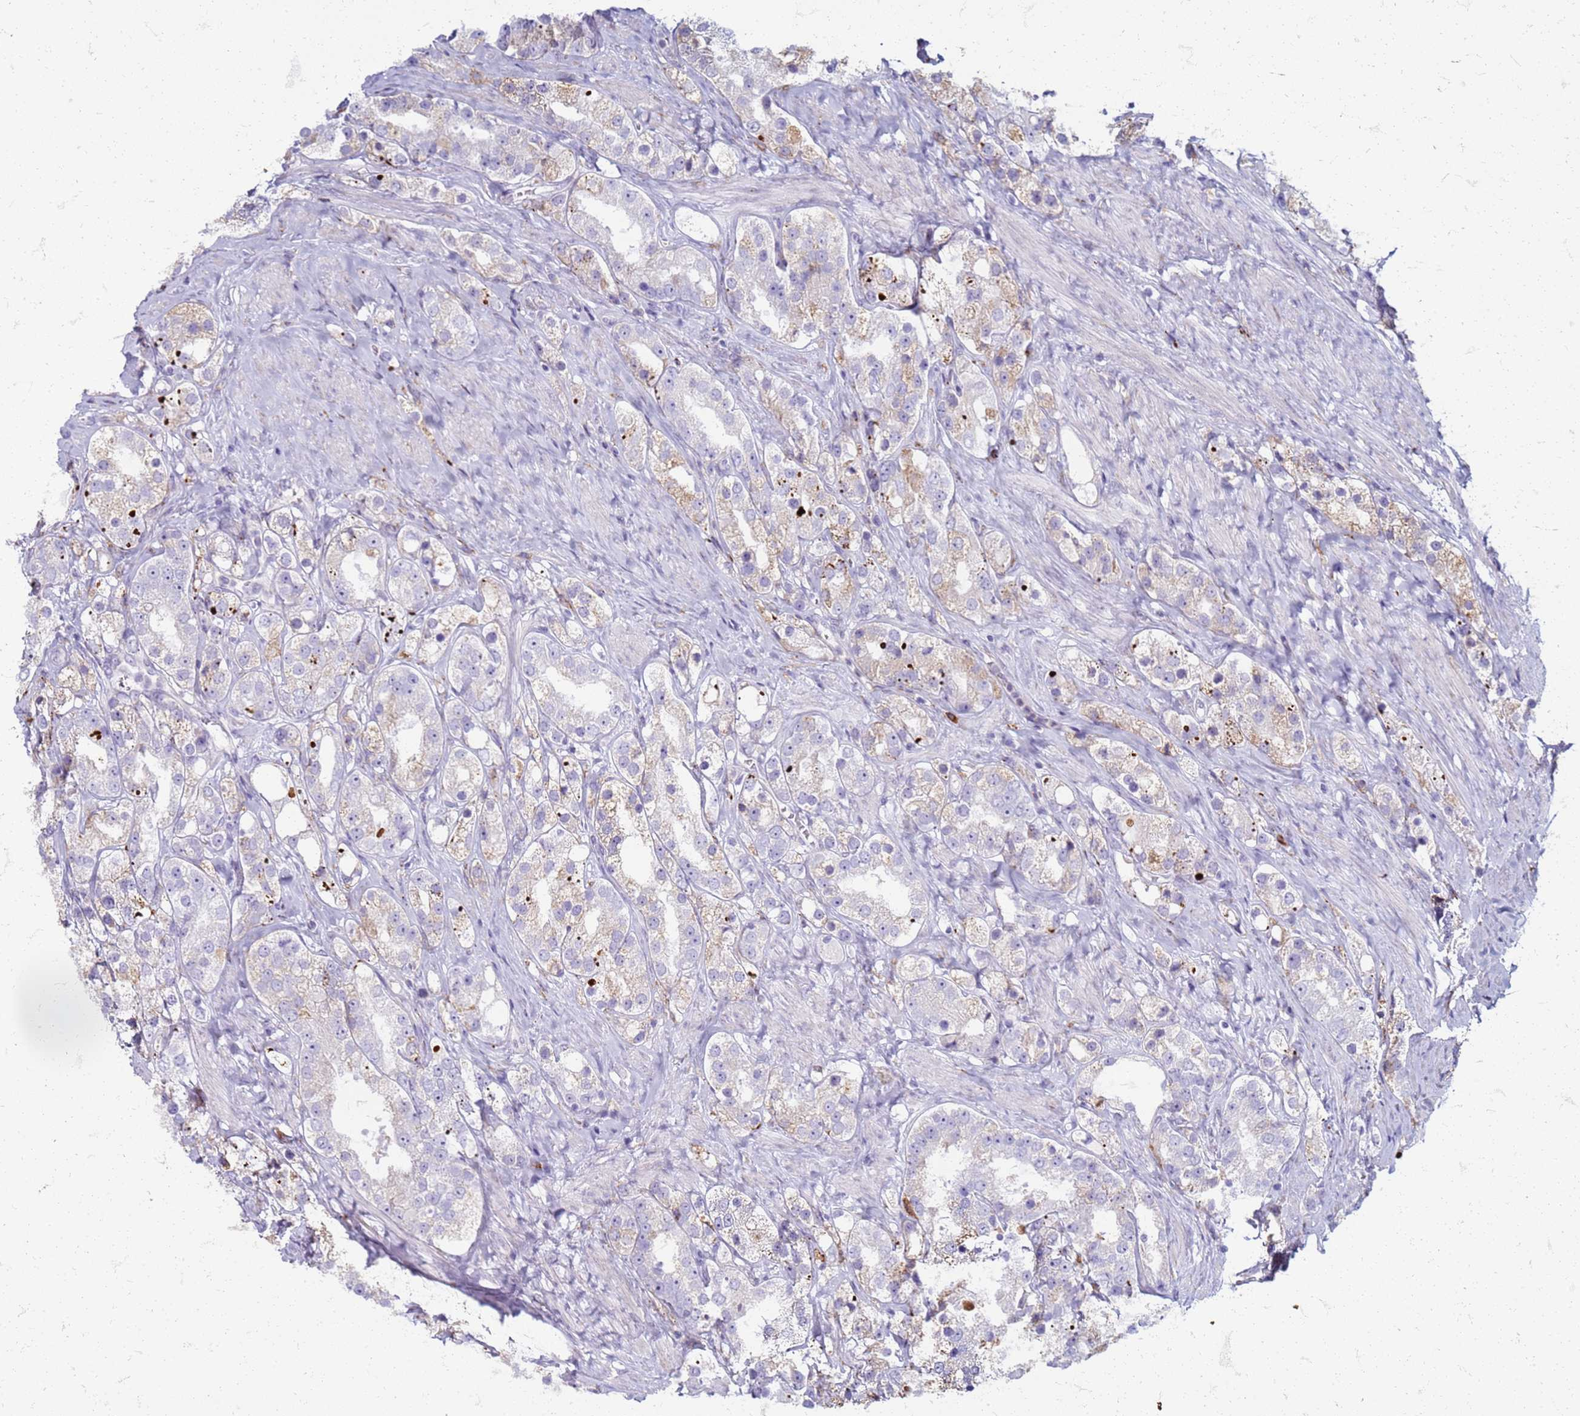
{"staining": {"intensity": "weak", "quantity": "<25%", "location": "cytoplasmic/membranous"}, "tissue": "prostate cancer", "cell_type": "Tumor cells", "image_type": "cancer", "snomed": [{"axis": "morphology", "description": "Adenocarcinoma, NOS"}, {"axis": "topography", "description": "Prostate"}], "caption": "The histopathology image demonstrates no staining of tumor cells in prostate cancer.", "gene": "PDK3", "patient": {"sex": "male", "age": 79}}